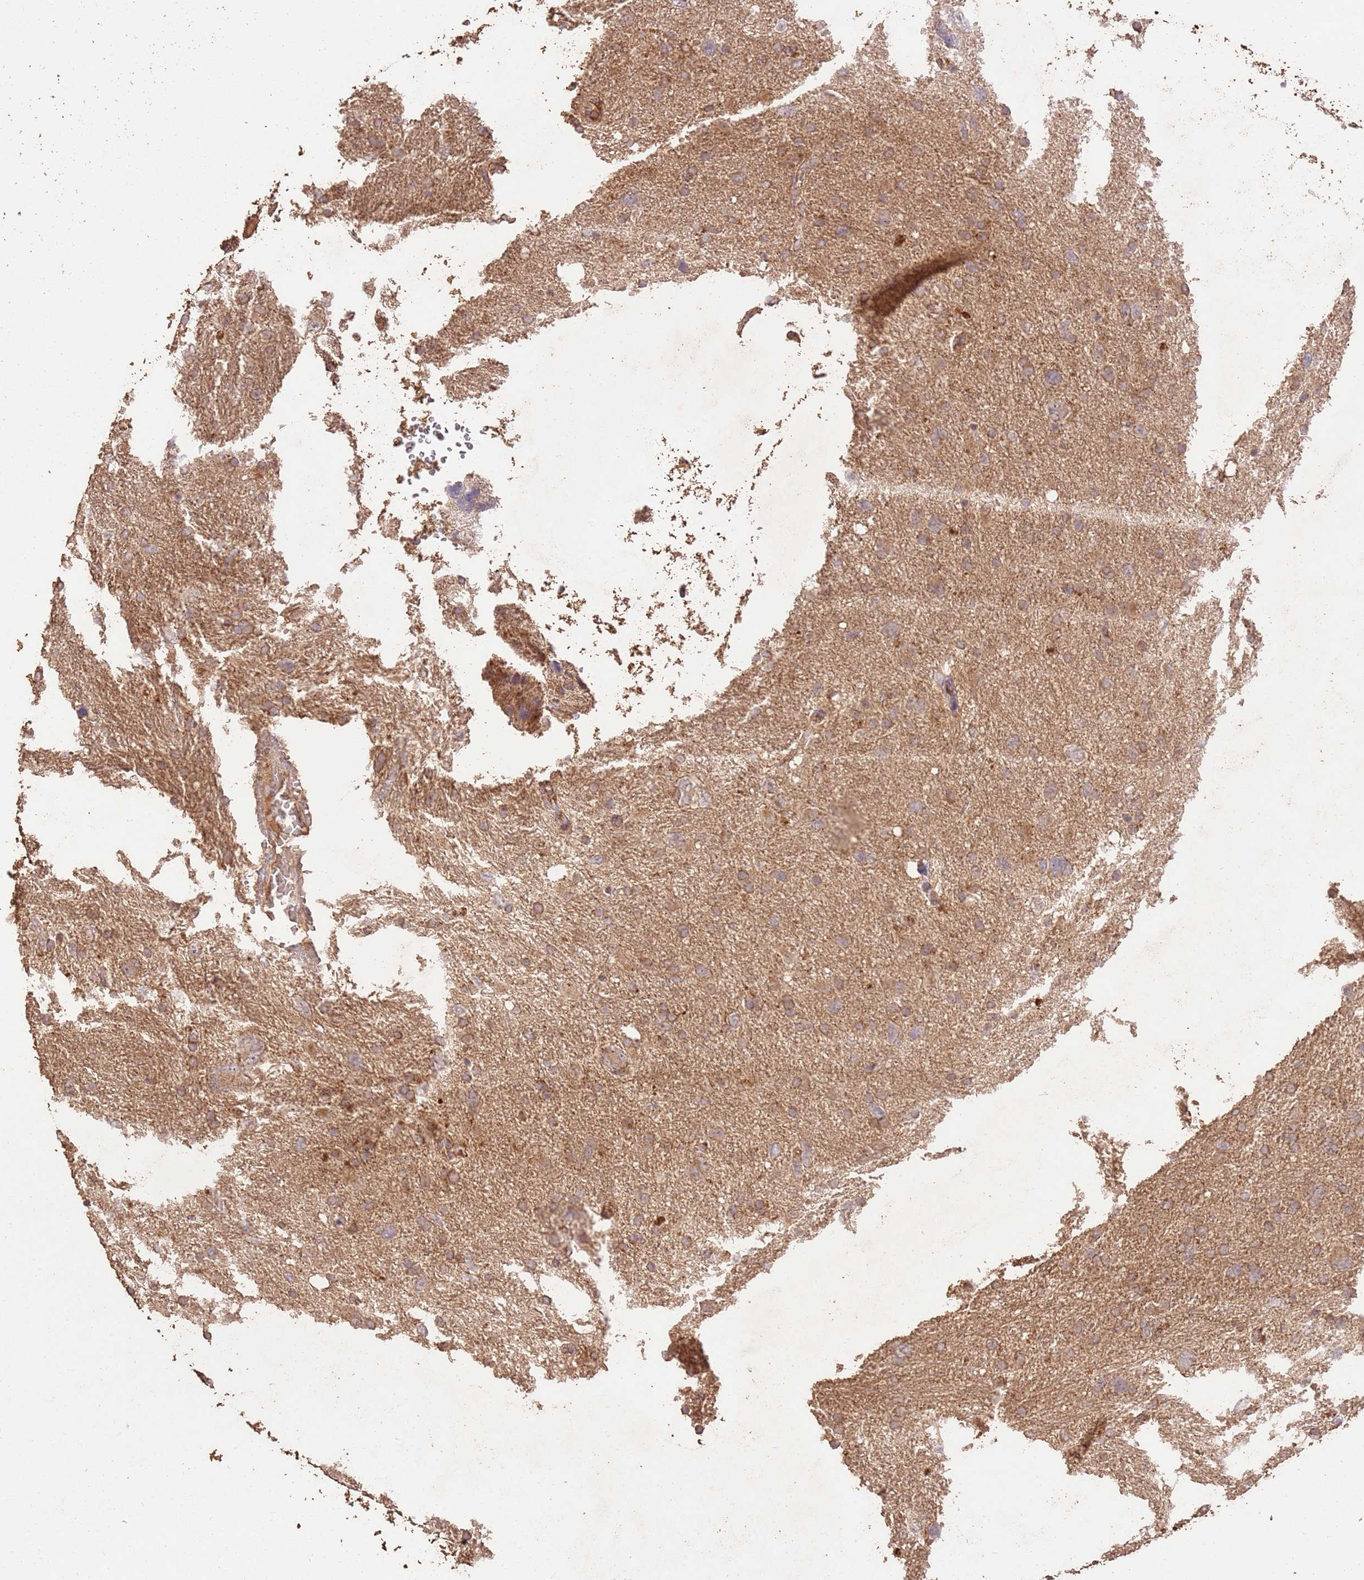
{"staining": {"intensity": "moderate", "quantity": "<25%", "location": "cytoplasmic/membranous"}, "tissue": "glioma", "cell_type": "Tumor cells", "image_type": "cancer", "snomed": [{"axis": "morphology", "description": "Glioma, malignant, High grade"}, {"axis": "topography", "description": "Brain"}], "caption": "A brown stain shows moderate cytoplasmic/membranous expression of a protein in malignant glioma (high-grade) tumor cells.", "gene": "LRRC28", "patient": {"sex": "male", "age": 61}}